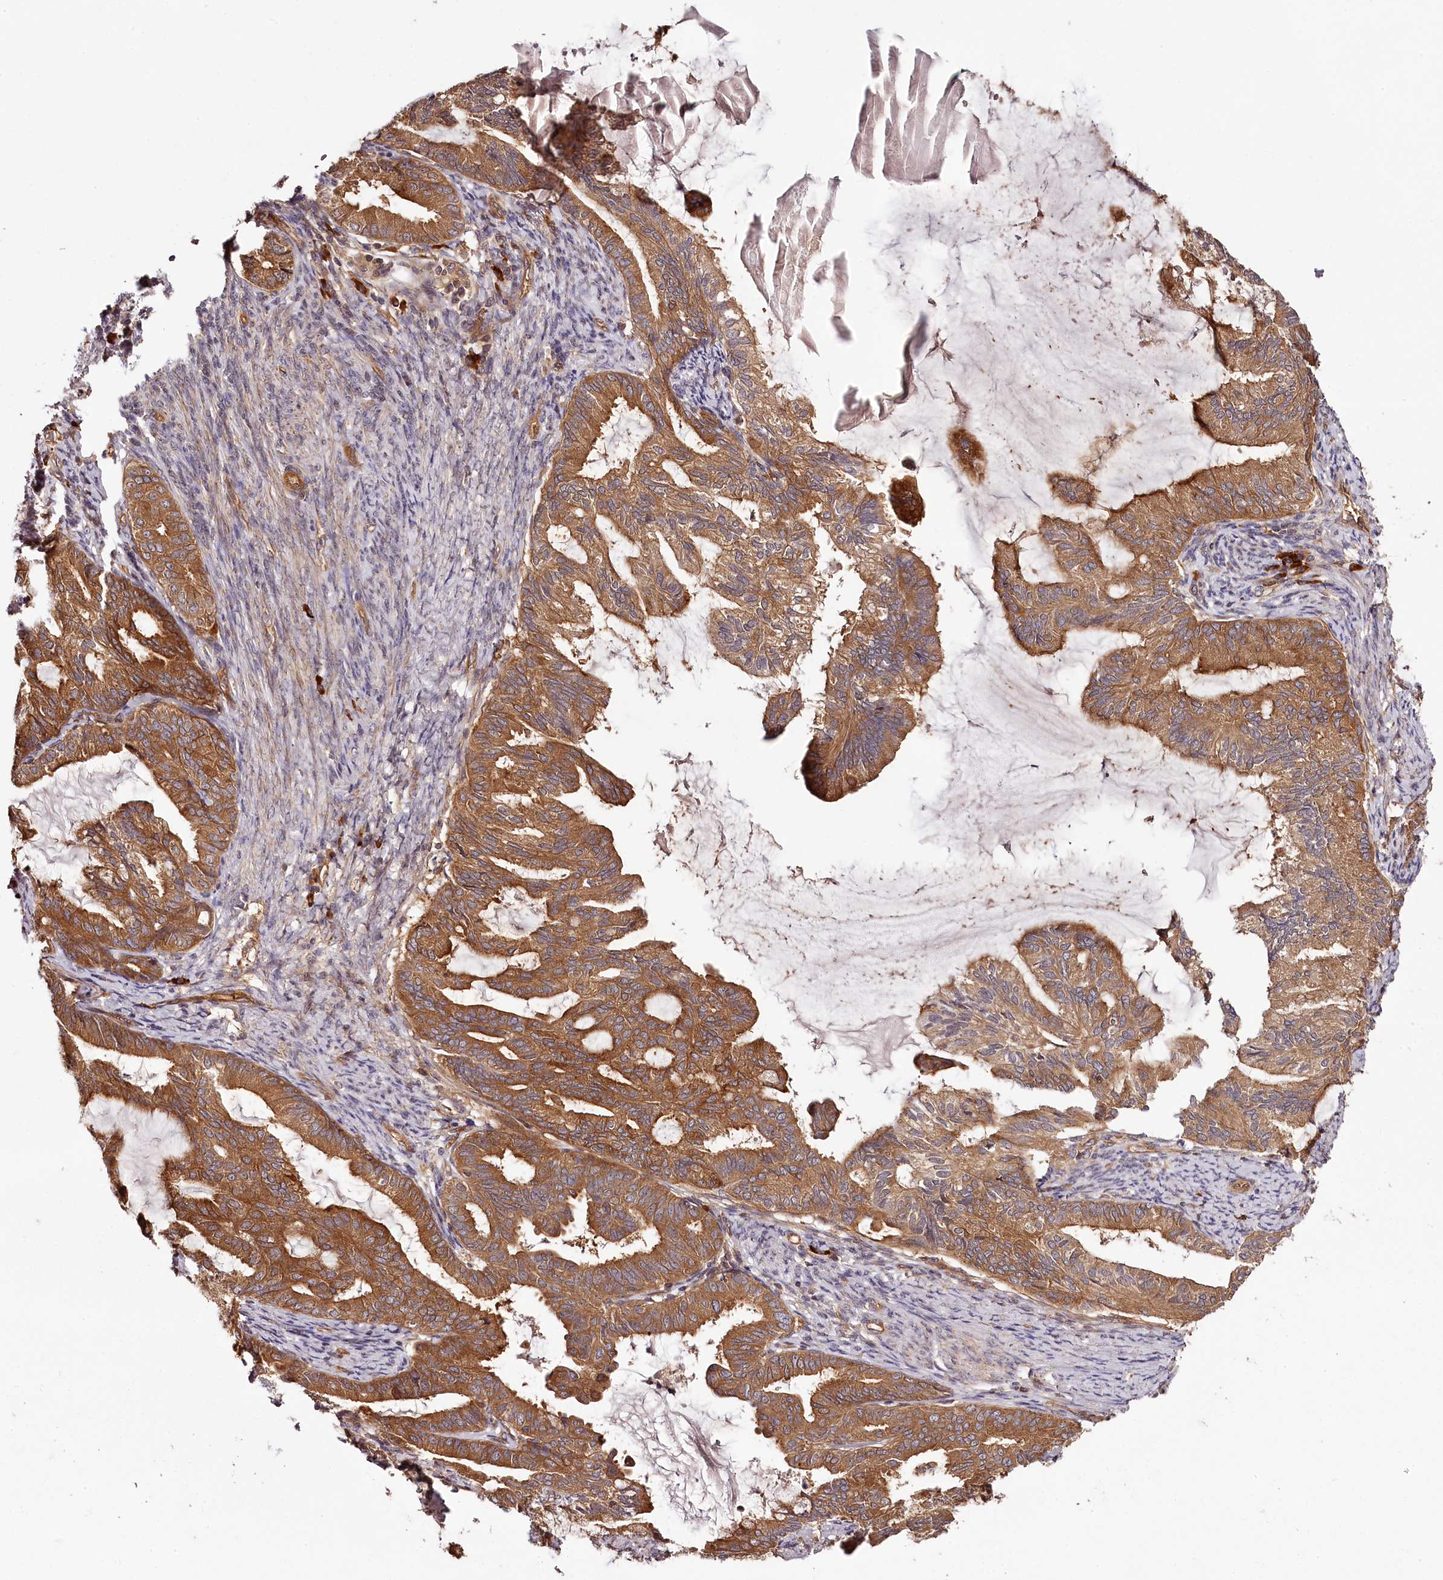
{"staining": {"intensity": "moderate", "quantity": ">75%", "location": "cytoplasmic/membranous"}, "tissue": "endometrial cancer", "cell_type": "Tumor cells", "image_type": "cancer", "snomed": [{"axis": "morphology", "description": "Adenocarcinoma, NOS"}, {"axis": "topography", "description": "Endometrium"}], "caption": "Tumor cells display medium levels of moderate cytoplasmic/membranous expression in about >75% of cells in human endometrial adenocarcinoma.", "gene": "TARS1", "patient": {"sex": "female", "age": 86}}